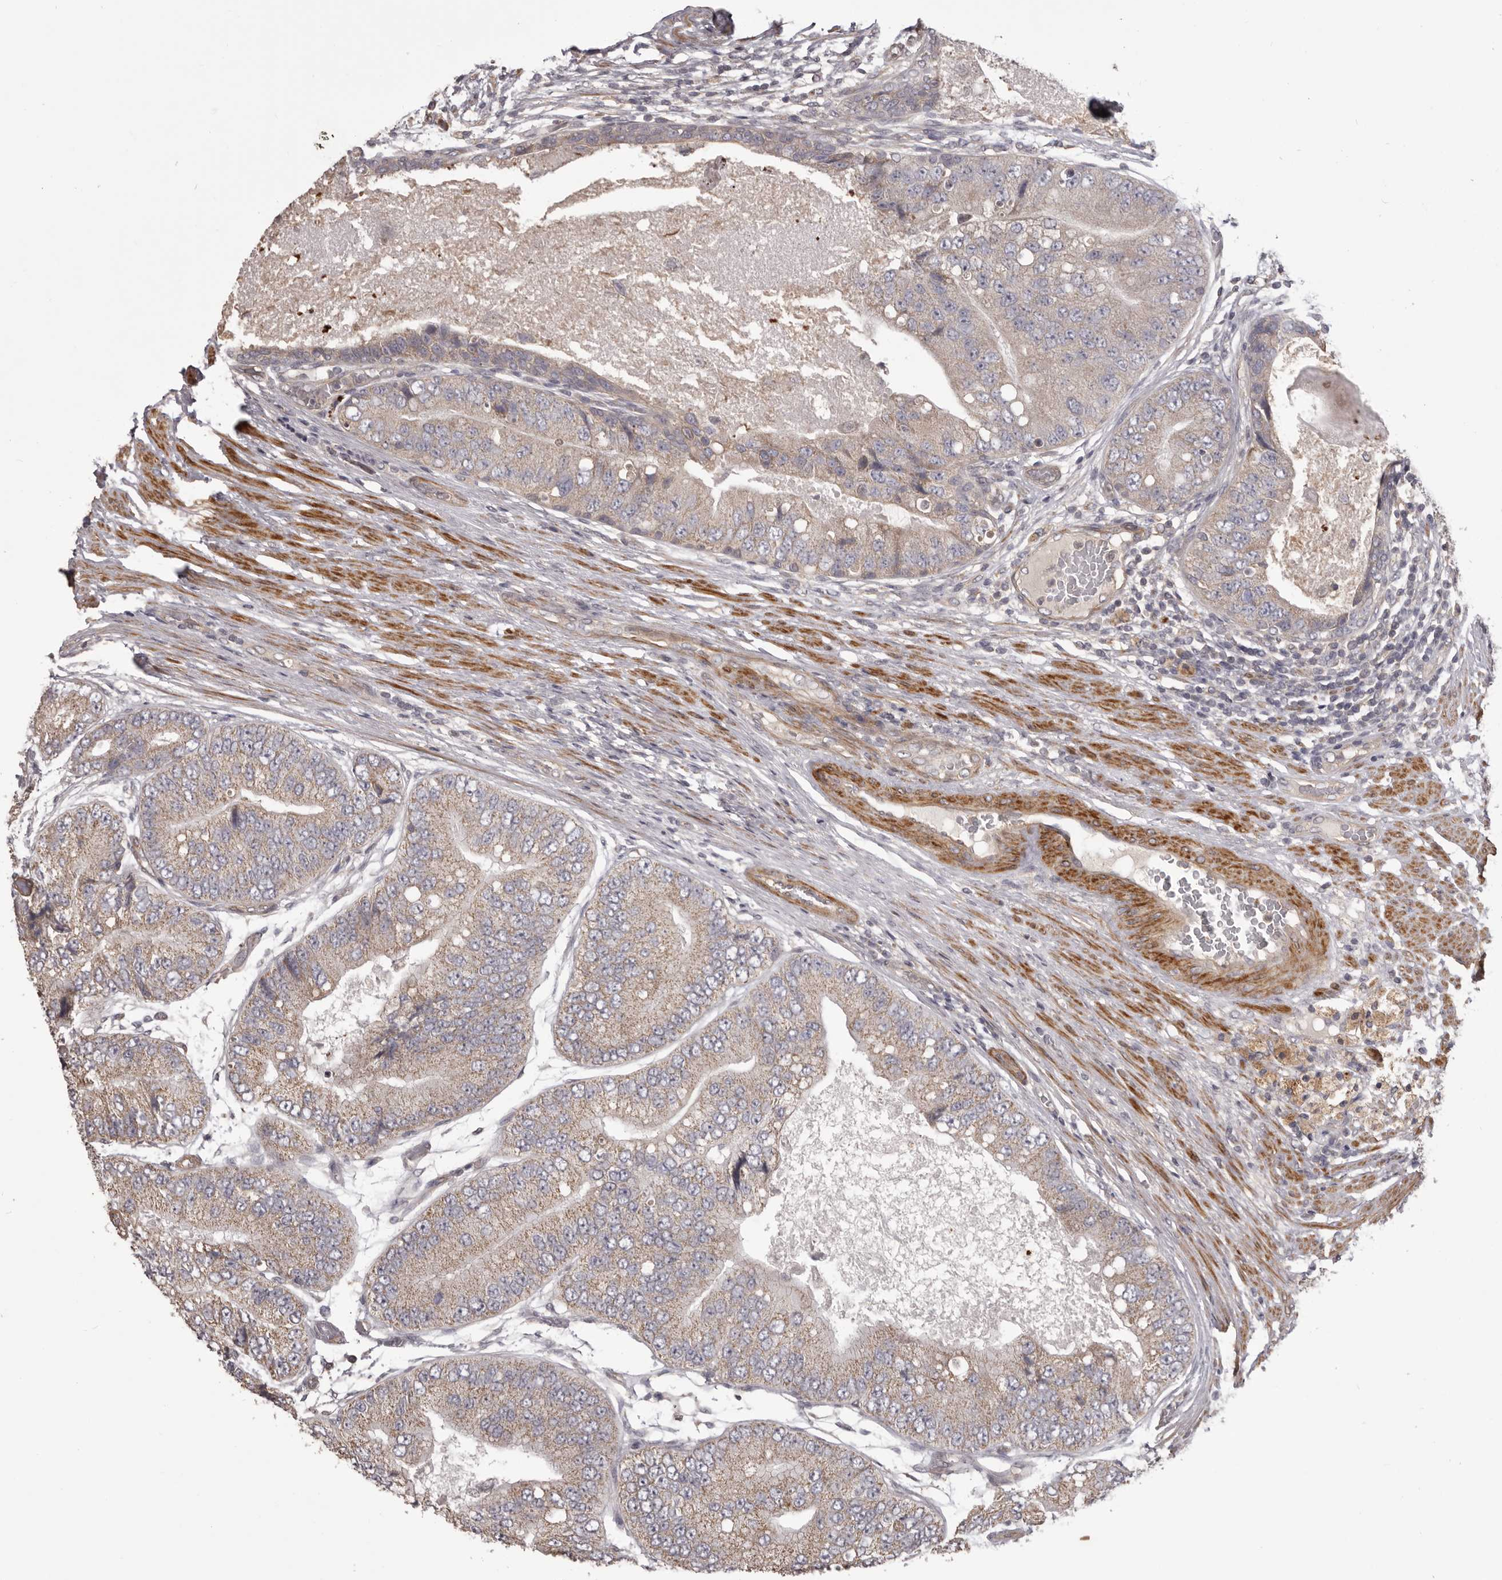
{"staining": {"intensity": "weak", "quantity": ">75%", "location": "cytoplasmic/membranous"}, "tissue": "prostate cancer", "cell_type": "Tumor cells", "image_type": "cancer", "snomed": [{"axis": "morphology", "description": "Adenocarcinoma, High grade"}, {"axis": "topography", "description": "Prostate"}], "caption": "Tumor cells show low levels of weak cytoplasmic/membranous positivity in about >75% of cells in human prostate high-grade adenocarcinoma. (brown staining indicates protein expression, while blue staining denotes nuclei).", "gene": "HRH1", "patient": {"sex": "male", "age": 70}}